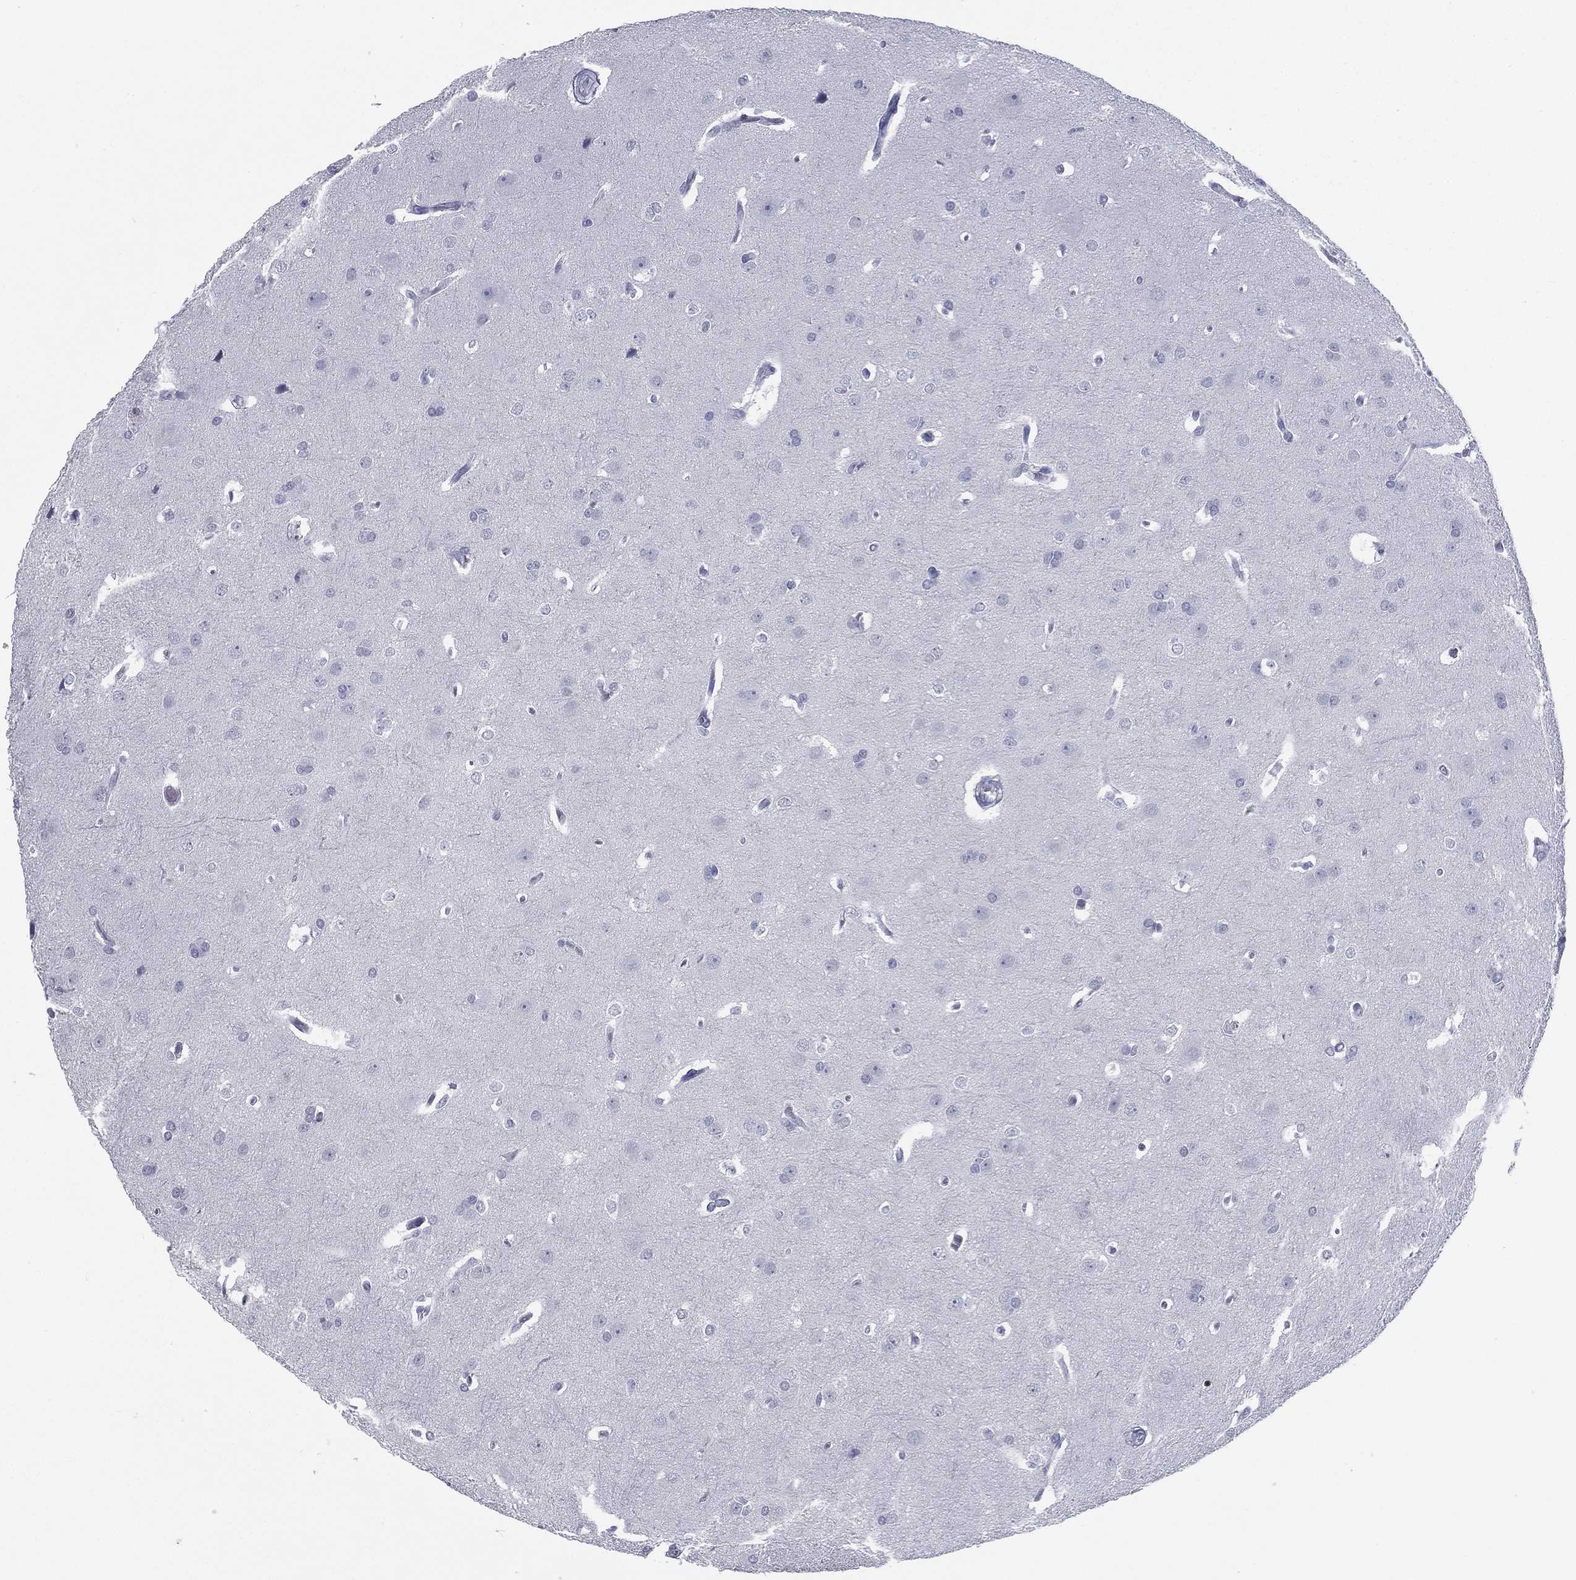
{"staining": {"intensity": "negative", "quantity": "none", "location": "none"}, "tissue": "glioma", "cell_type": "Tumor cells", "image_type": "cancer", "snomed": [{"axis": "morphology", "description": "Glioma, malignant, Low grade"}, {"axis": "topography", "description": "Brain"}], "caption": "Immunohistochemical staining of human malignant glioma (low-grade) displays no significant staining in tumor cells.", "gene": "PYHIN1", "patient": {"sex": "female", "age": 32}}